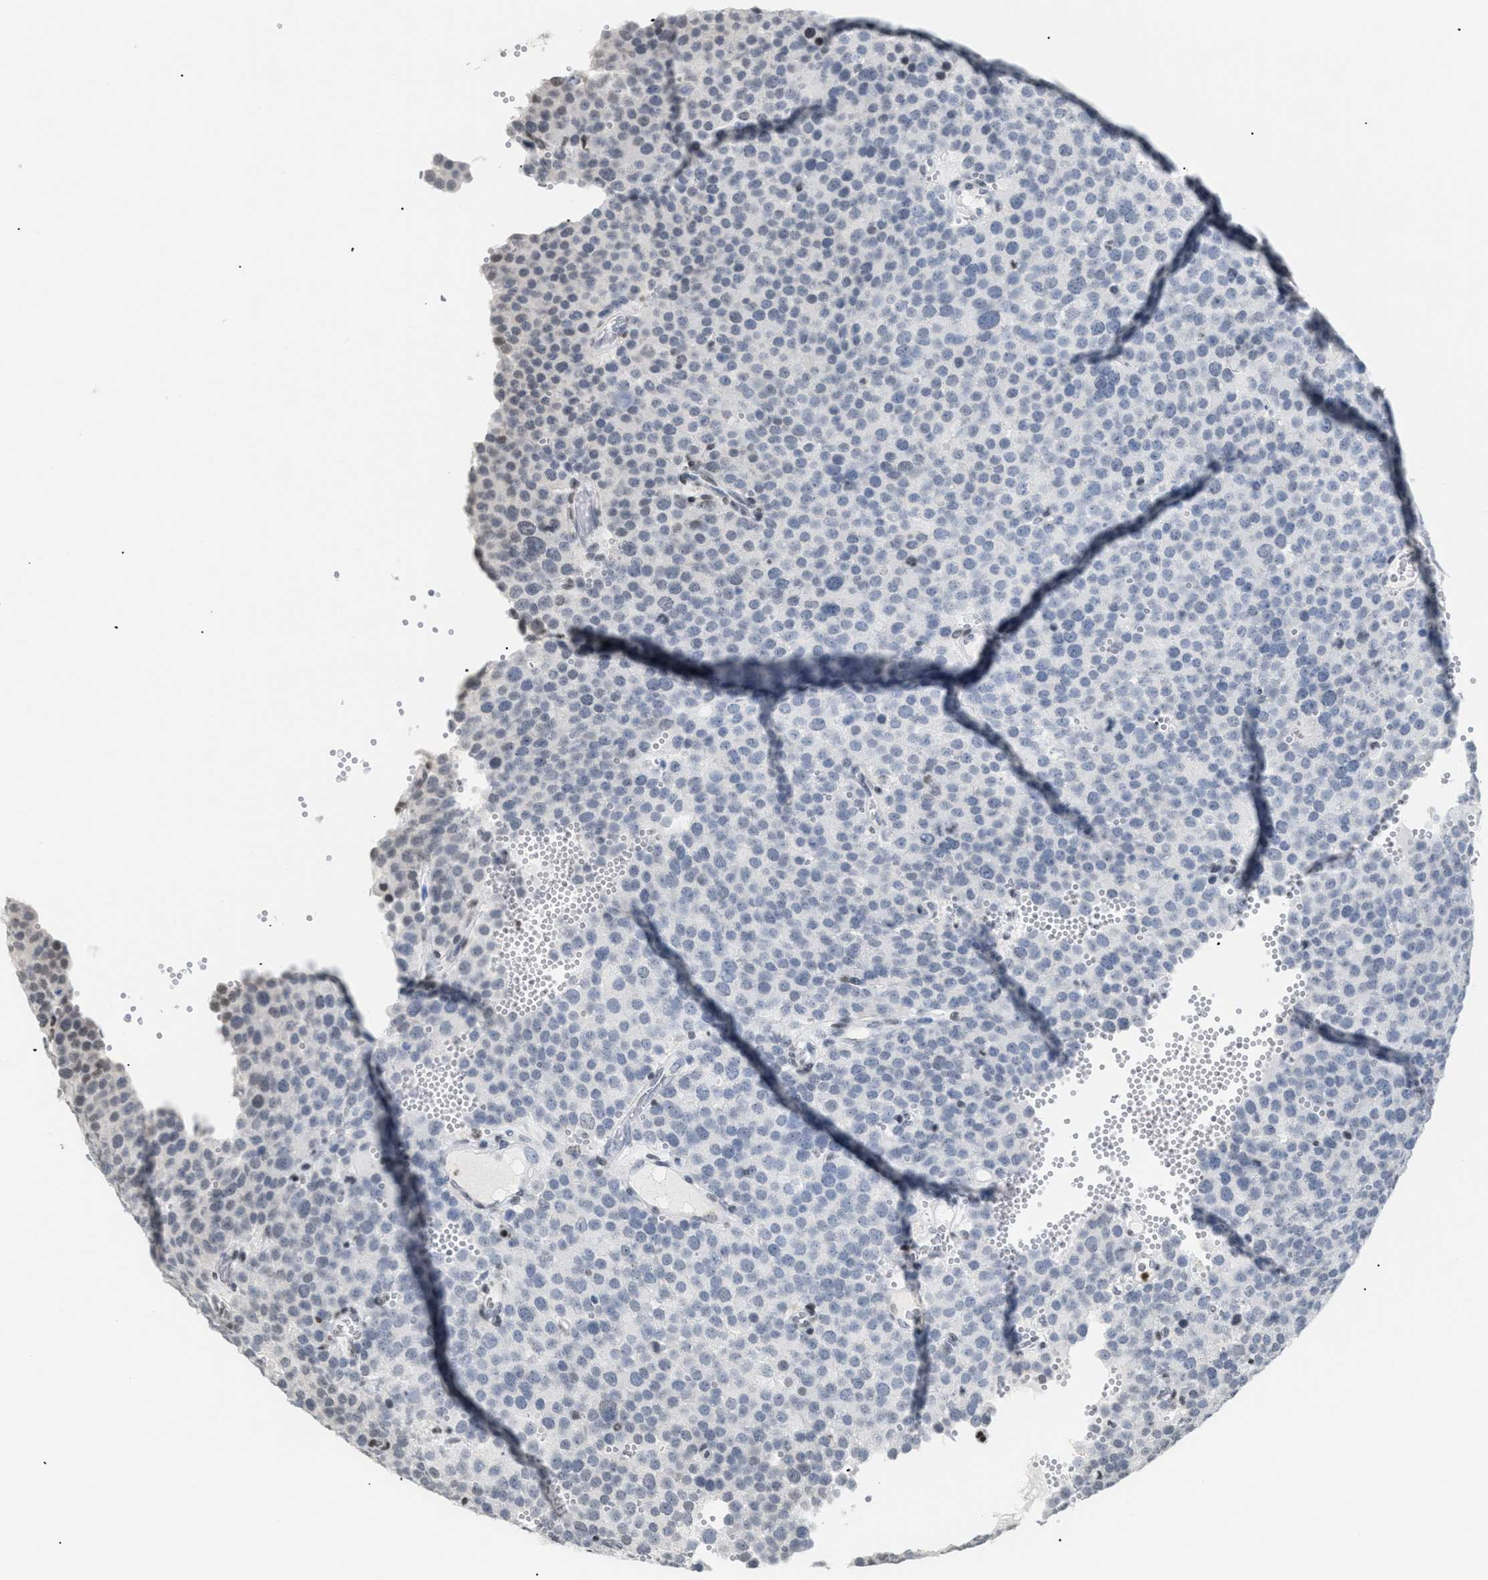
{"staining": {"intensity": "negative", "quantity": "none", "location": "none"}, "tissue": "testis cancer", "cell_type": "Tumor cells", "image_type": "cancer", "snomed": [{"axis": "morphology", "description": "Normal tissue, NOS"}, {"axis": "morphology", "description": "Seminoma, NOS"}, {"axis": "topography", "description": "Testis"}], "caption": "Protein analysis of testis seminoma shows no significant staining in tumor cells.", "gene": "HMGN2", "patient": {"sex": "male", "age": 71}}